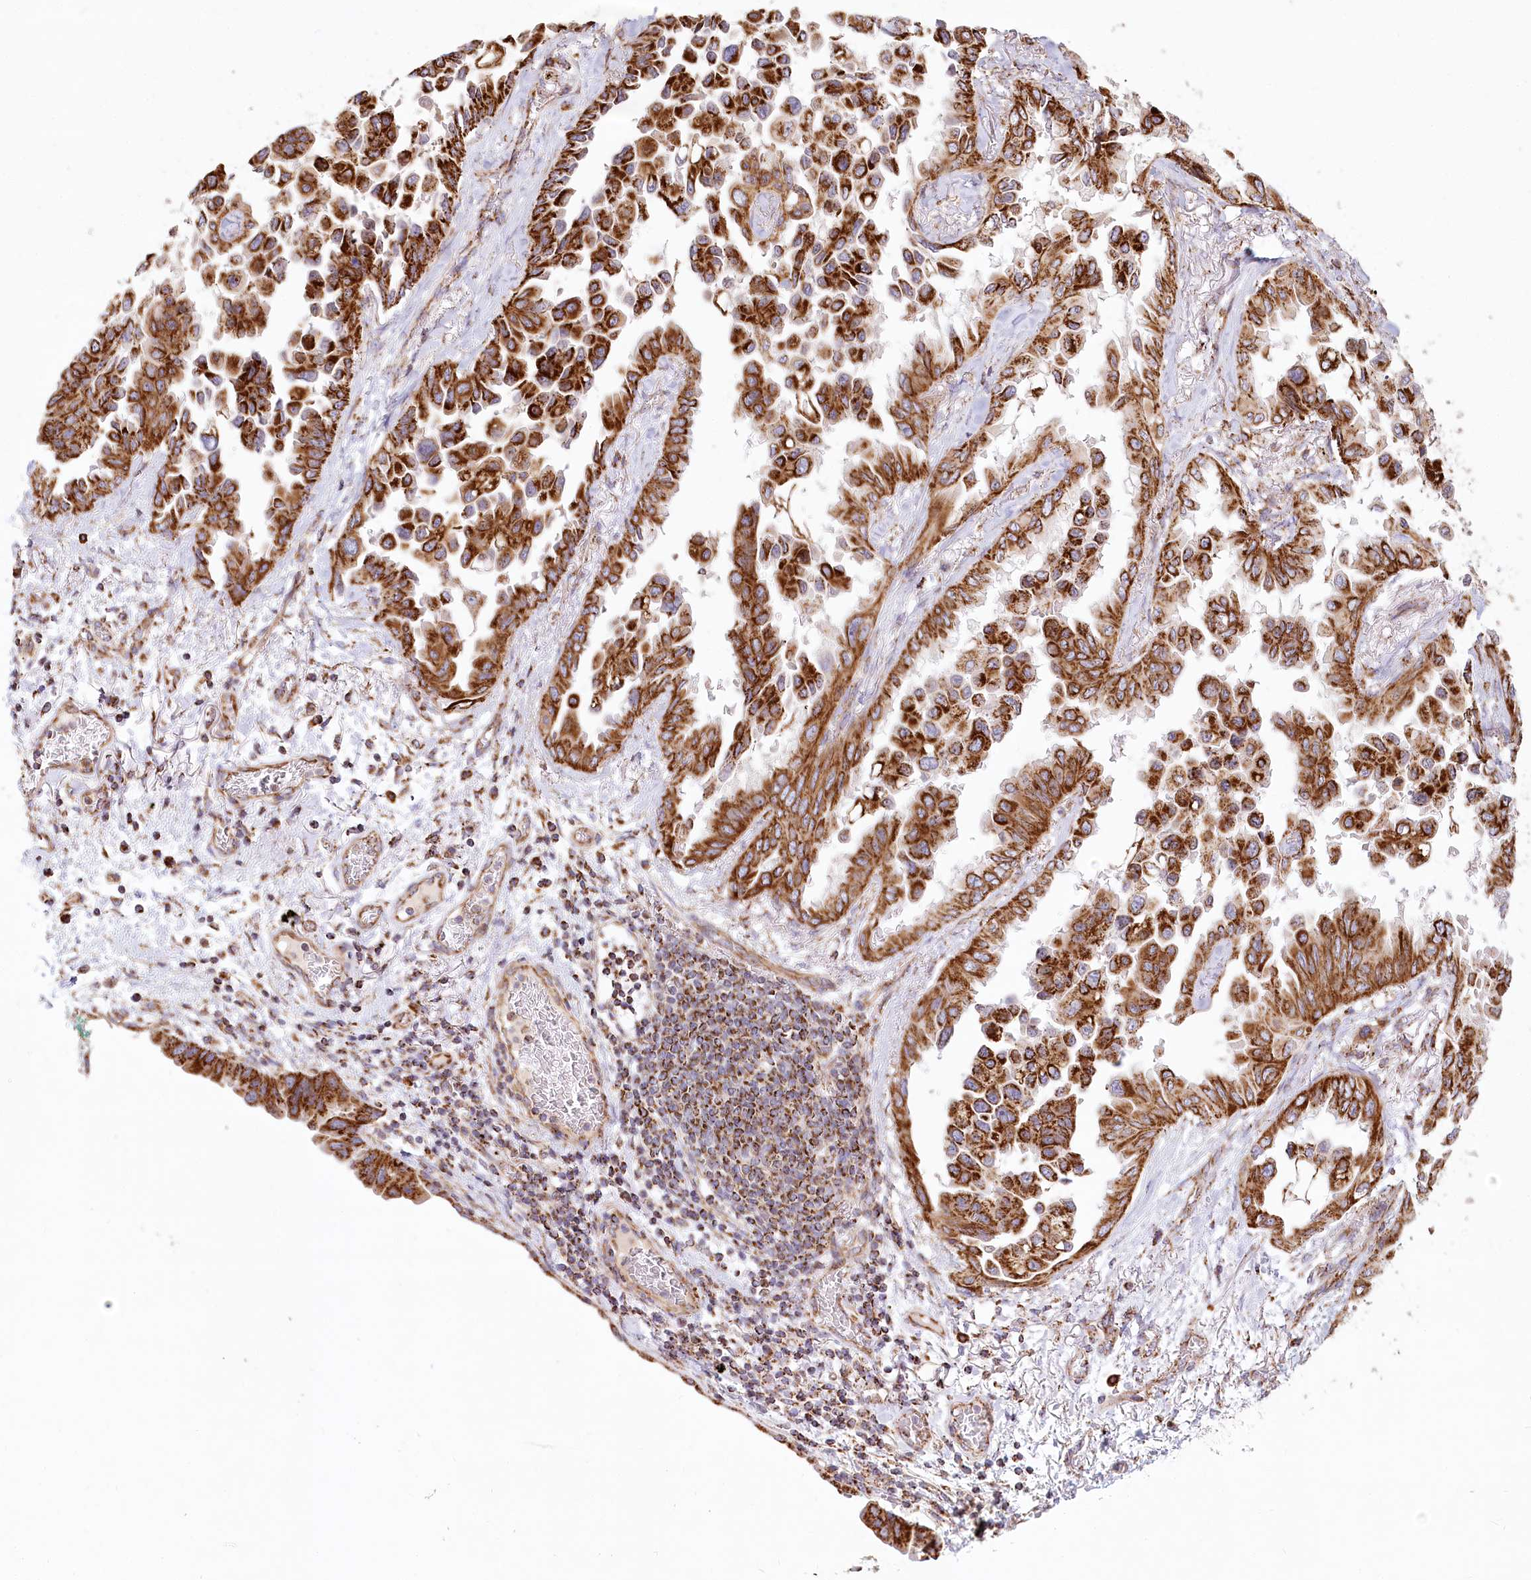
{"staining": {"intensity": "strong", "quantity": ">75%", "location": "cytoplasmic/membranous"}, "tissue": "lung cancer", "cell_type": "Tumor cells", "image_type": "cancer", "snomed": [{"axis": "morphology", "description": "Adenocarcinoma, NOS"}, {"axis": "topography", "description": "Lung"}], "caption": "Immunohistochemistry of human lung cancer (adenocarcinoma) shows high levels of strong cytoplasmic/membranous staining in about >75% of tumor cells.", "gene": "UMPS", "patient": {"sex": "female", "age": 67}}